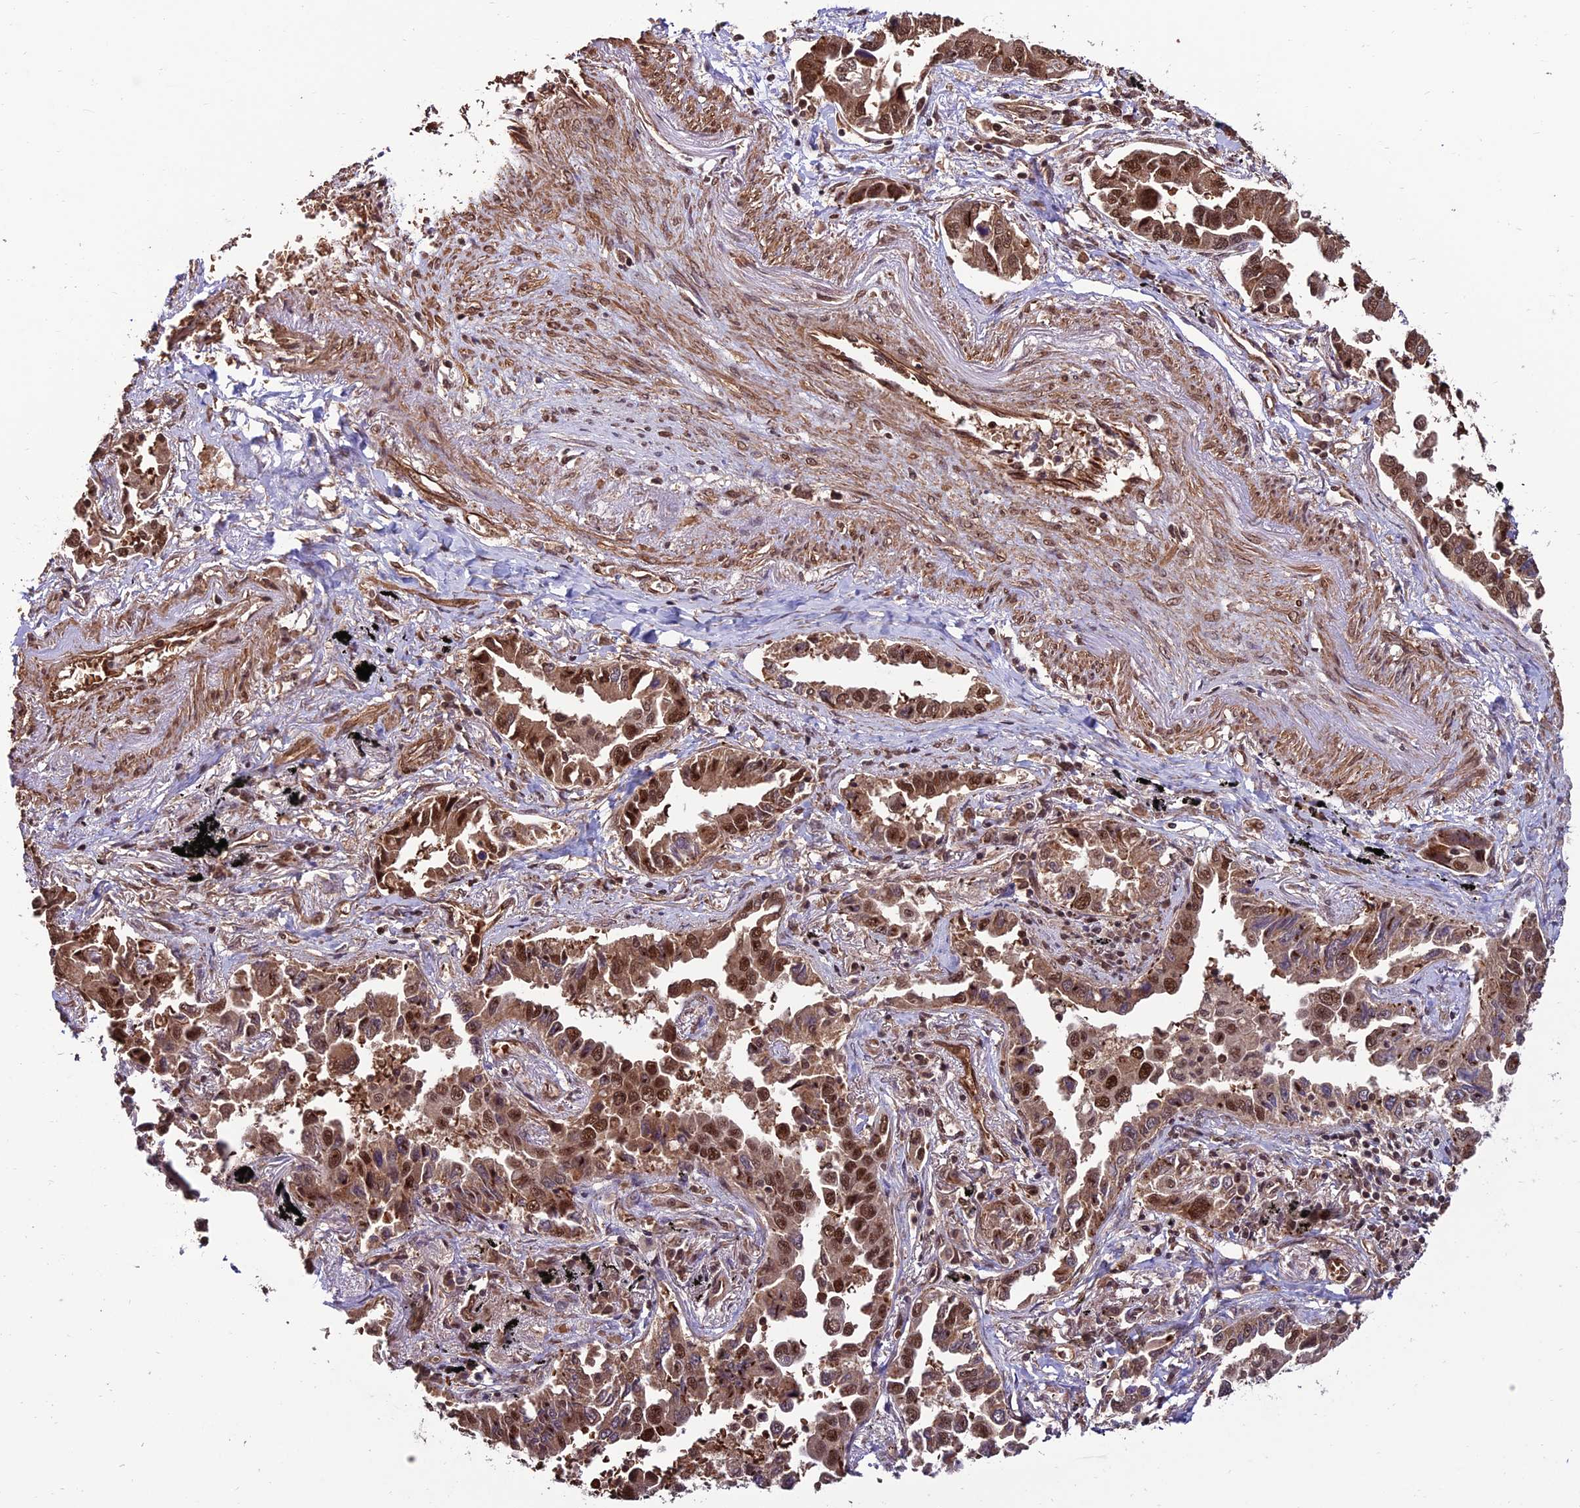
{"staining": {"intensity": "moderate", "quantity": ">75%", "location": "cytoplasmic/membranous,nuclear"}, "tissue": "lung cancer", "cell_type": "Tumor cells", "image_type": "cancer", "snomed": [{"axis": "morphology", "description": "Adenocarcinoma, NOS"}, {"axis": "topography", "description": "Lung"}], "caption": "Immunohistochemical staining of human lung cancer (adenocarcinoma) exhibits medium levels of moderate cytoplasmic/membranous and nuclear protein expression in about >75% of tumor cells.", "gene": "CABIN1", "patient": {"sex": "male", "age": 67}}